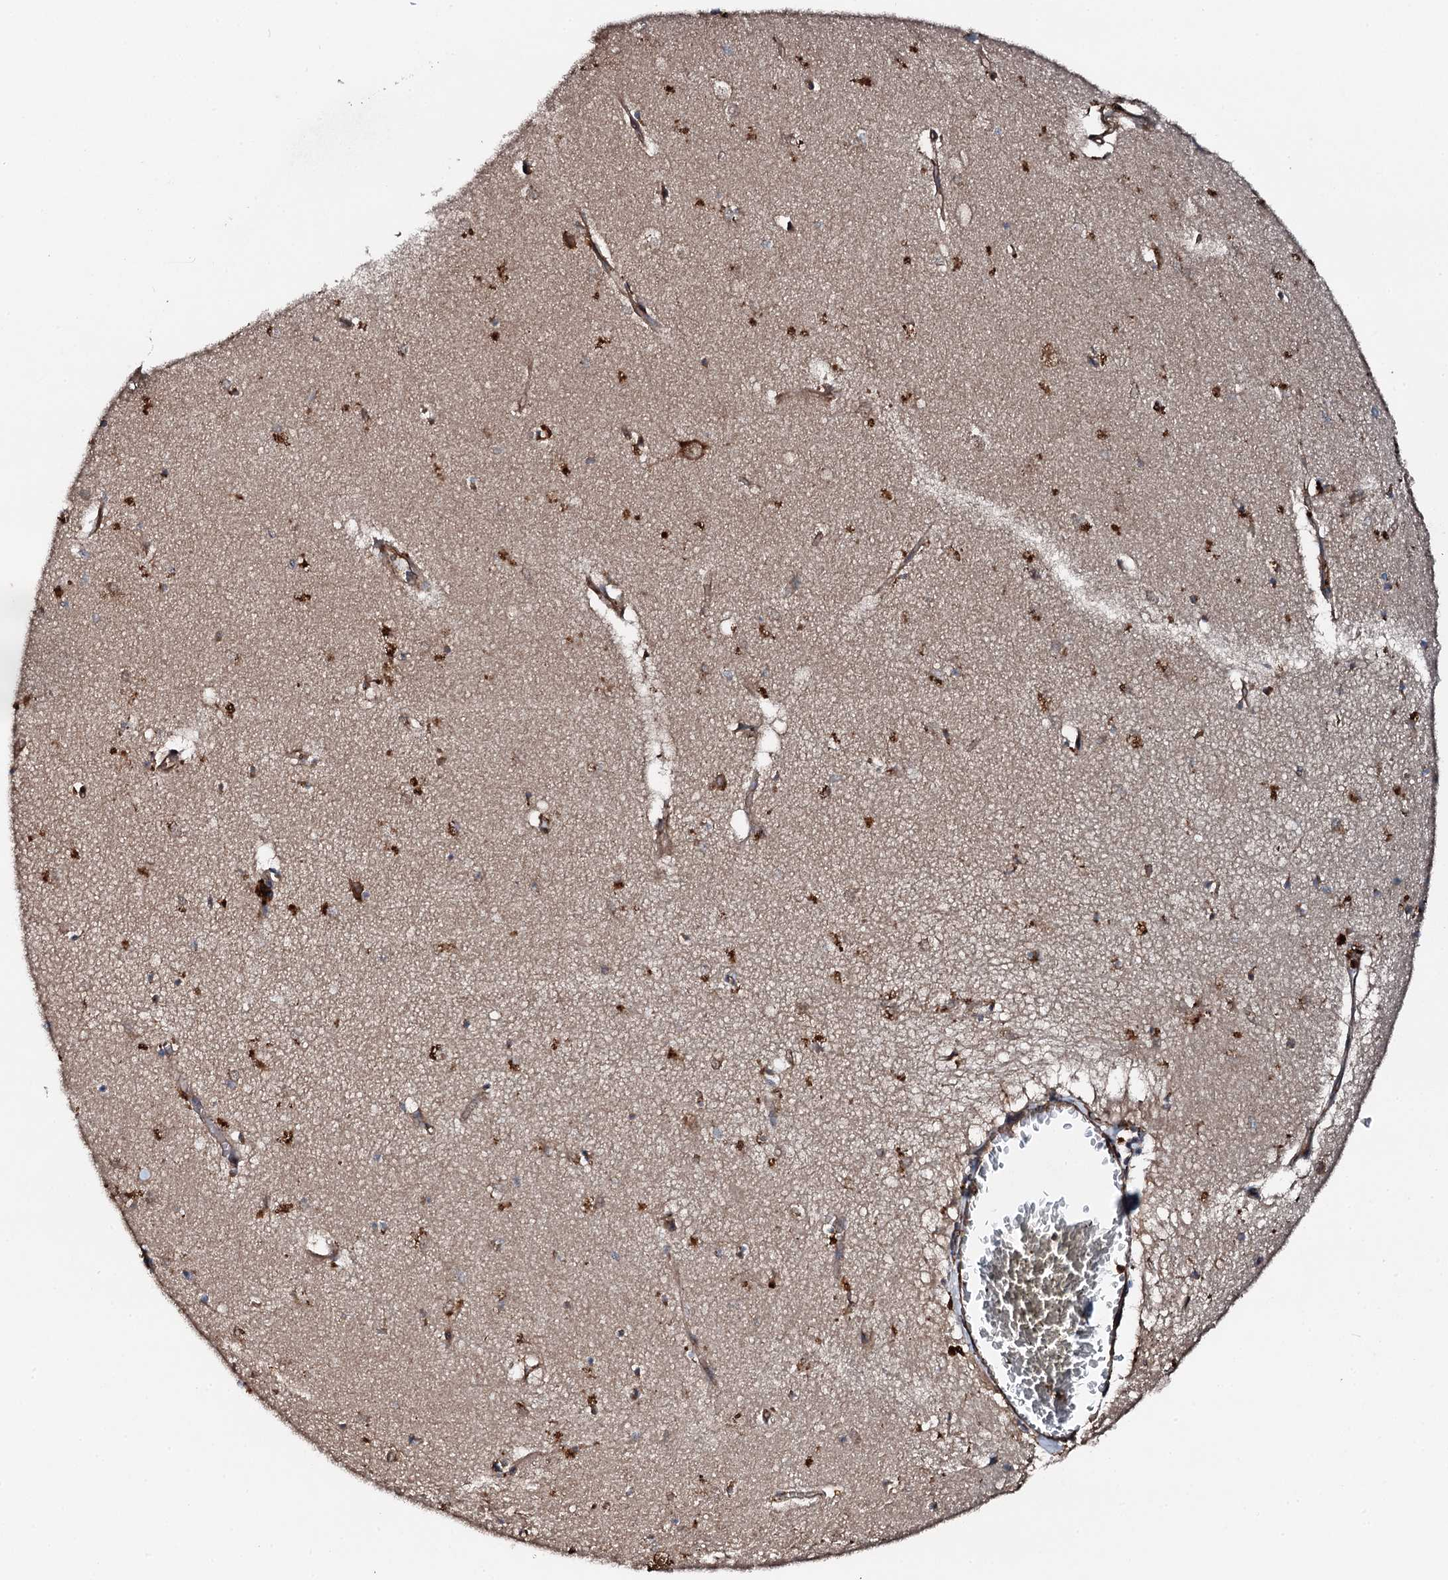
{"staining": {"intensity": "moderate", "quantity": "25%-75%", "location": "cytoplasmic/membranous"}, "tissue": "hippocampus", "cell_type": "Glial cells", "image_type": "normal", "snomed": [{"axis": "morphology", "description": "Normal tissue, NOS"}, {"axis": "topography", "description": "Hippocampus"}], "caption": "An image of hippocampus stained for a protein demonstrates moderate cytoplasmic/membranous brown staining in glial cells. Nuclei are stained in blue.", "gene": "FLYWCH1", "patient": {"sex": "female", "age": 64}}